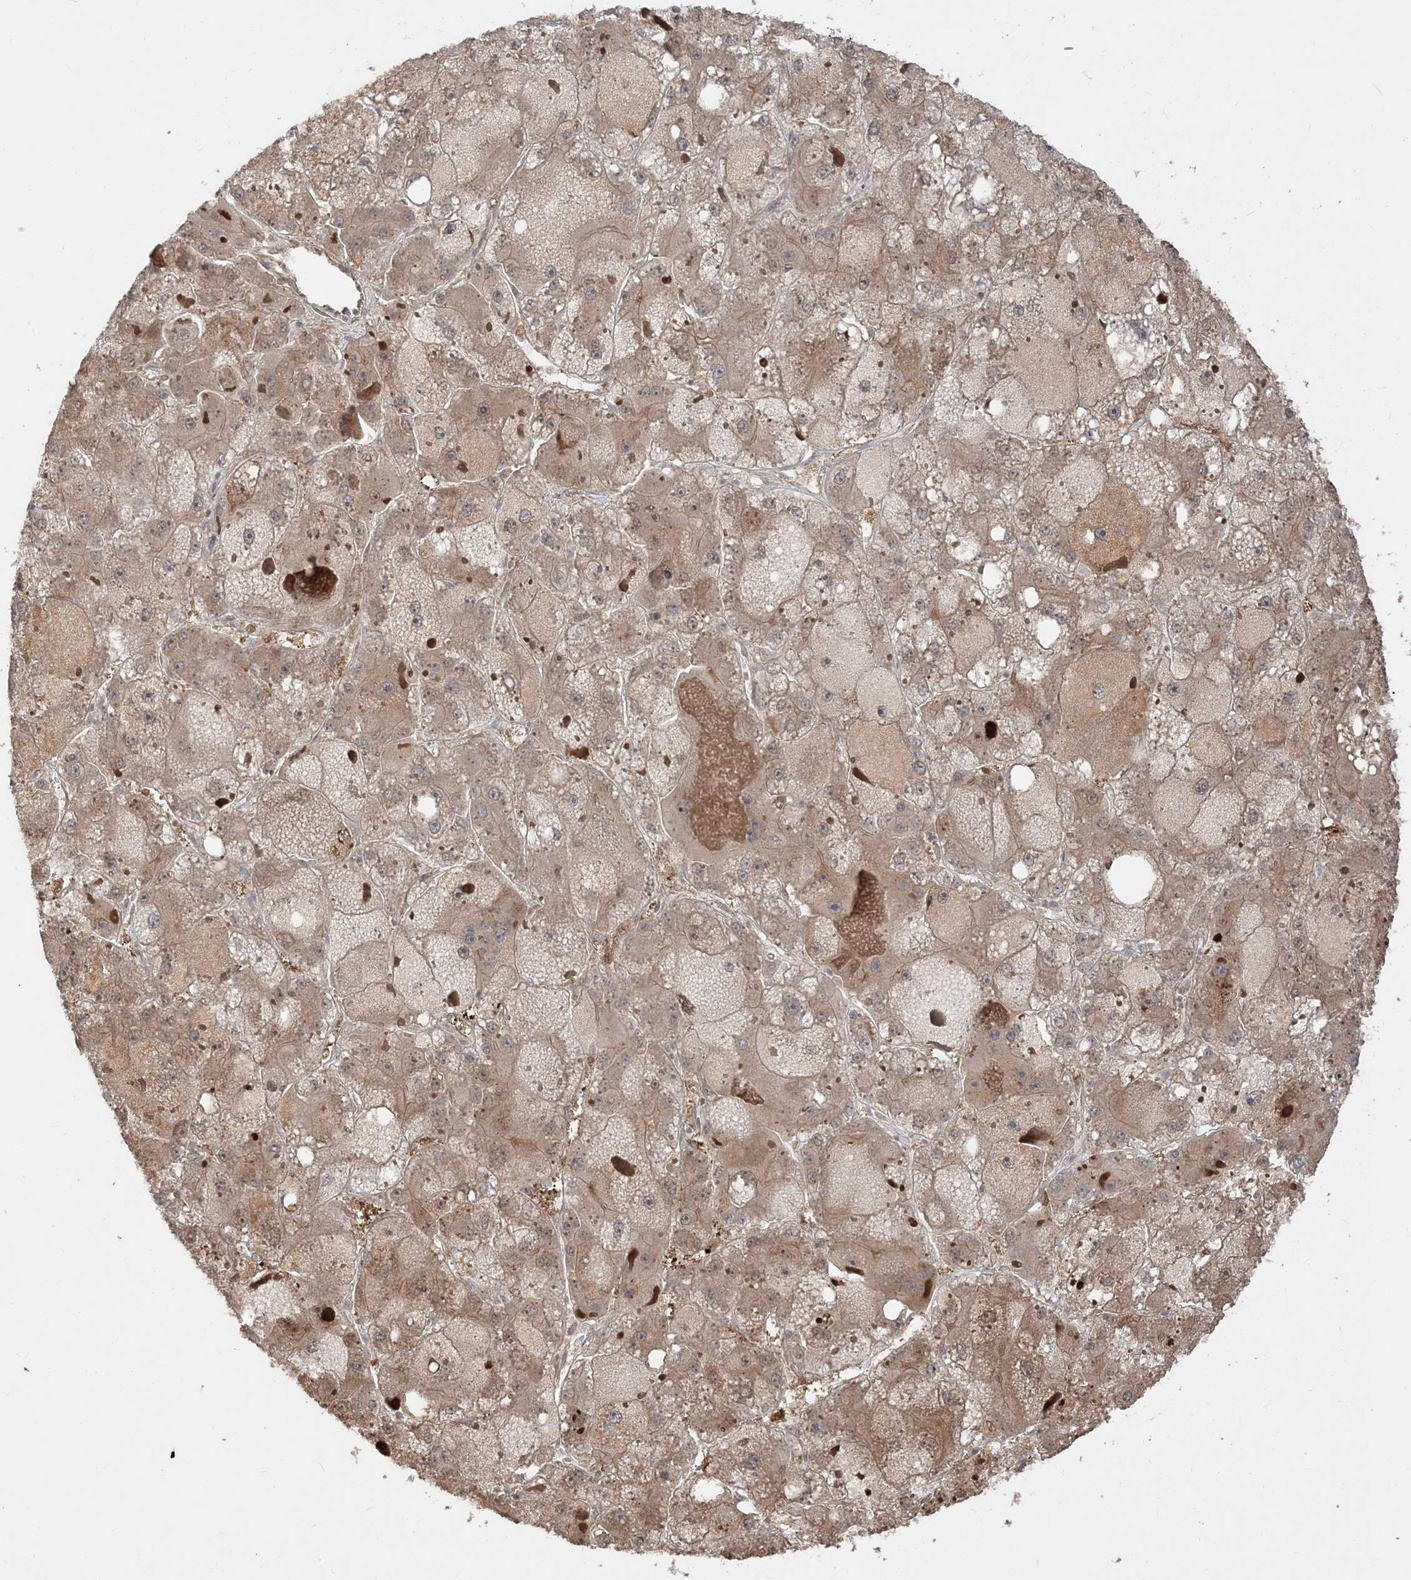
{"staining": {"intensity": "weak", "quantity": ">75%", "location": "cytoplasmic/membranous"}, "tissue": "liver cancer", "cell_type": "Tumor cells", "image_type": "cancer", "snomed": [{"axis": "morphology", "description": "Carcinoma, Hepatocellular, NOS"}, {"axis": "topography", "description": "Liver"}], "caption": "About >75% of tumor cells in hepatocellular carcinoma (liver) reveal weak cytoplasmic/membranous protein staining as visualized by brown immunohistochemical staining.", "gene": "TBCC", "patient": {"sex": "female", "age": 73}}